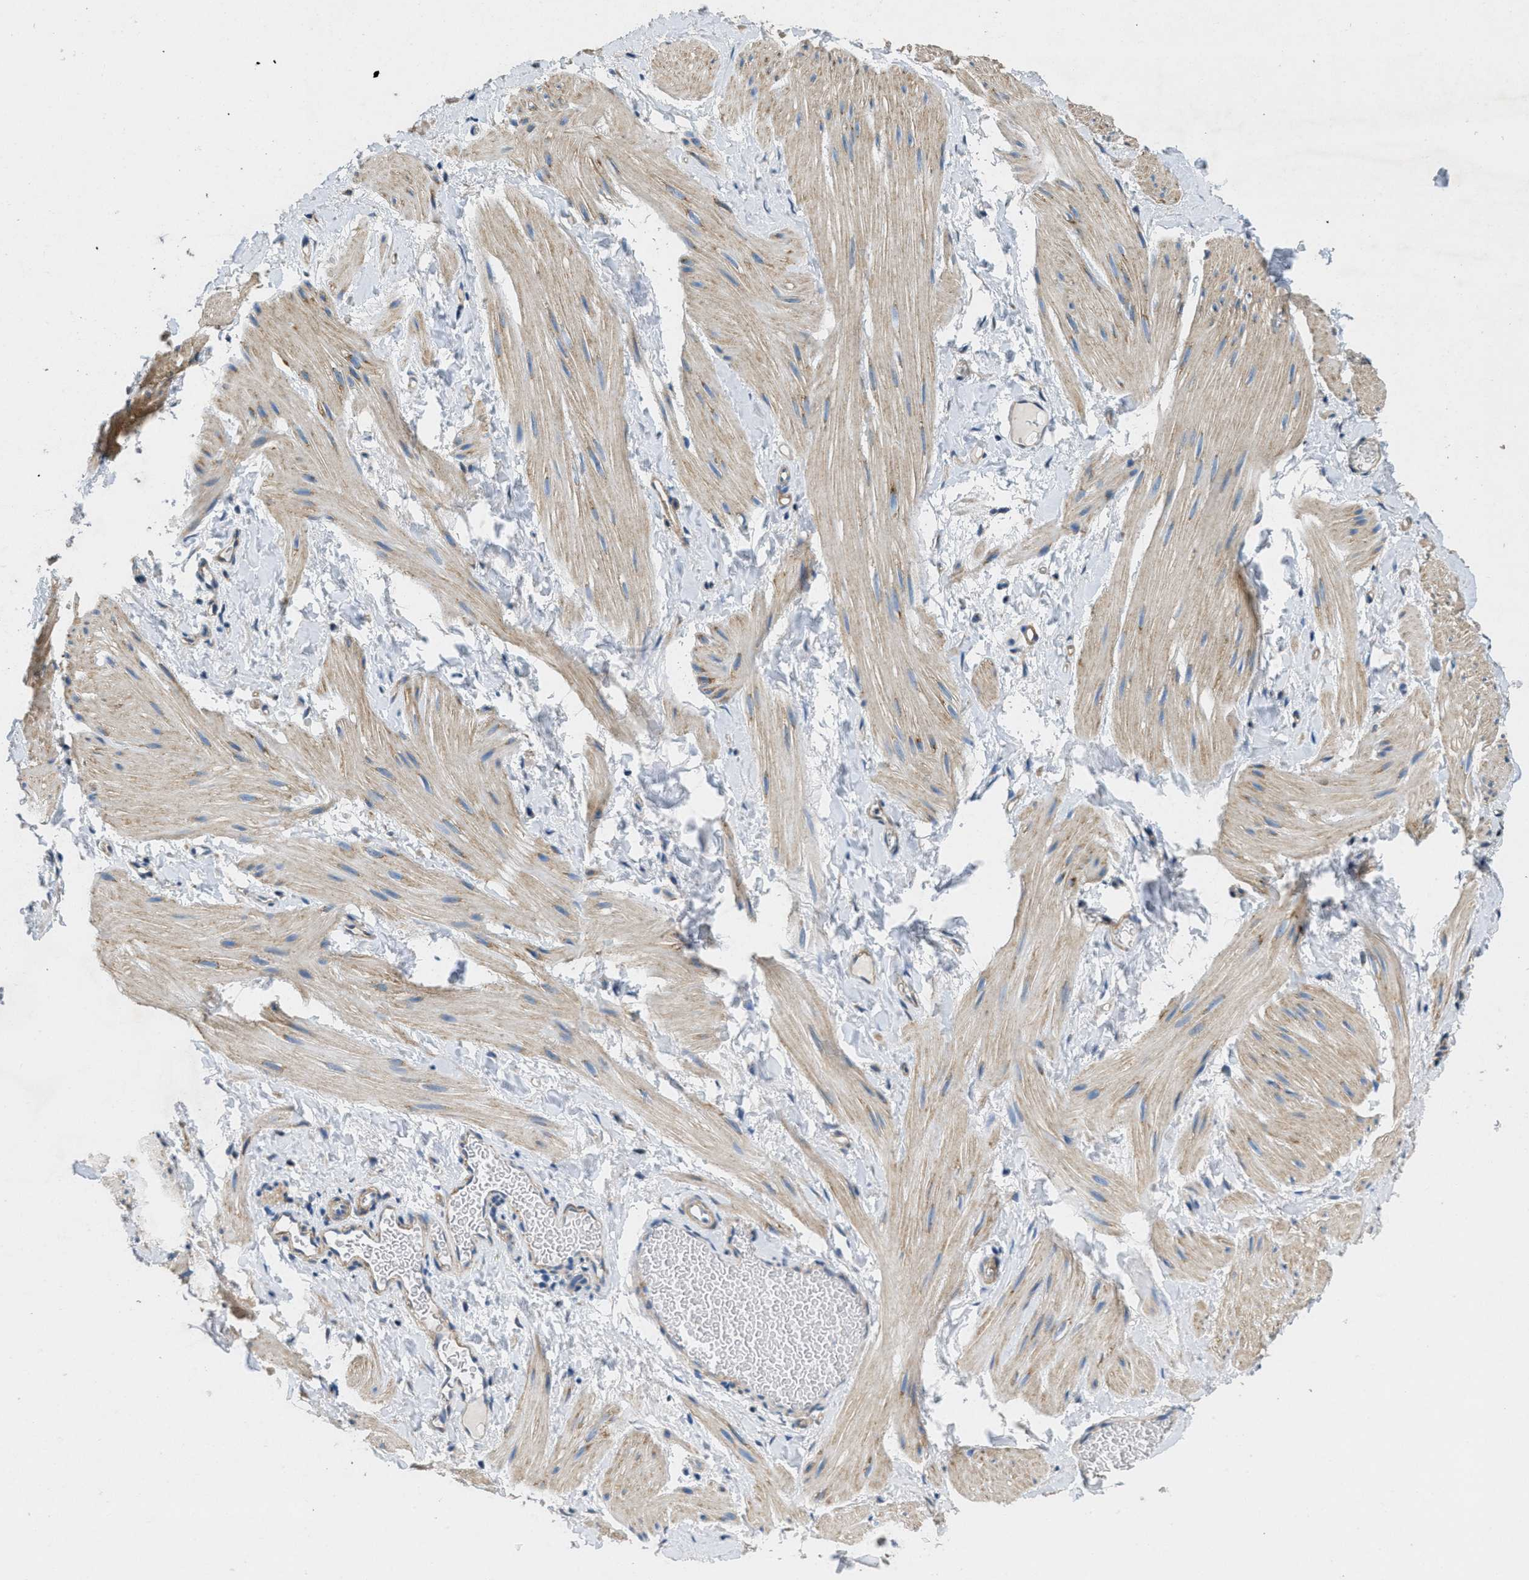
{"staining": {"intensity": "moderate", "quantity": "25%-75%", "location": "cytoplasmic/membranous"}, "tissue": "smooth muscle", "cell_type": "Smooth muscle cells", "image_type": "normal", "snomed": [{"axis": "morphology", "description": "Normal tissue, NOS"}, {"axis": "topography", "description": "Smooth muscle"}], "caption": "Immunohistochemical staining of benign smooth muscle reveals 25%-75% levels of moderate cytoplasmic/membranous protein positivity in about 25%-75% of smooth muscle cells. (DAB (3,3'-diaminobenzidine) = brown stain, brightfield microscopy at high magnification).", "gene": "TOMM70", "patient": {"sex": "male", "age": 16}}